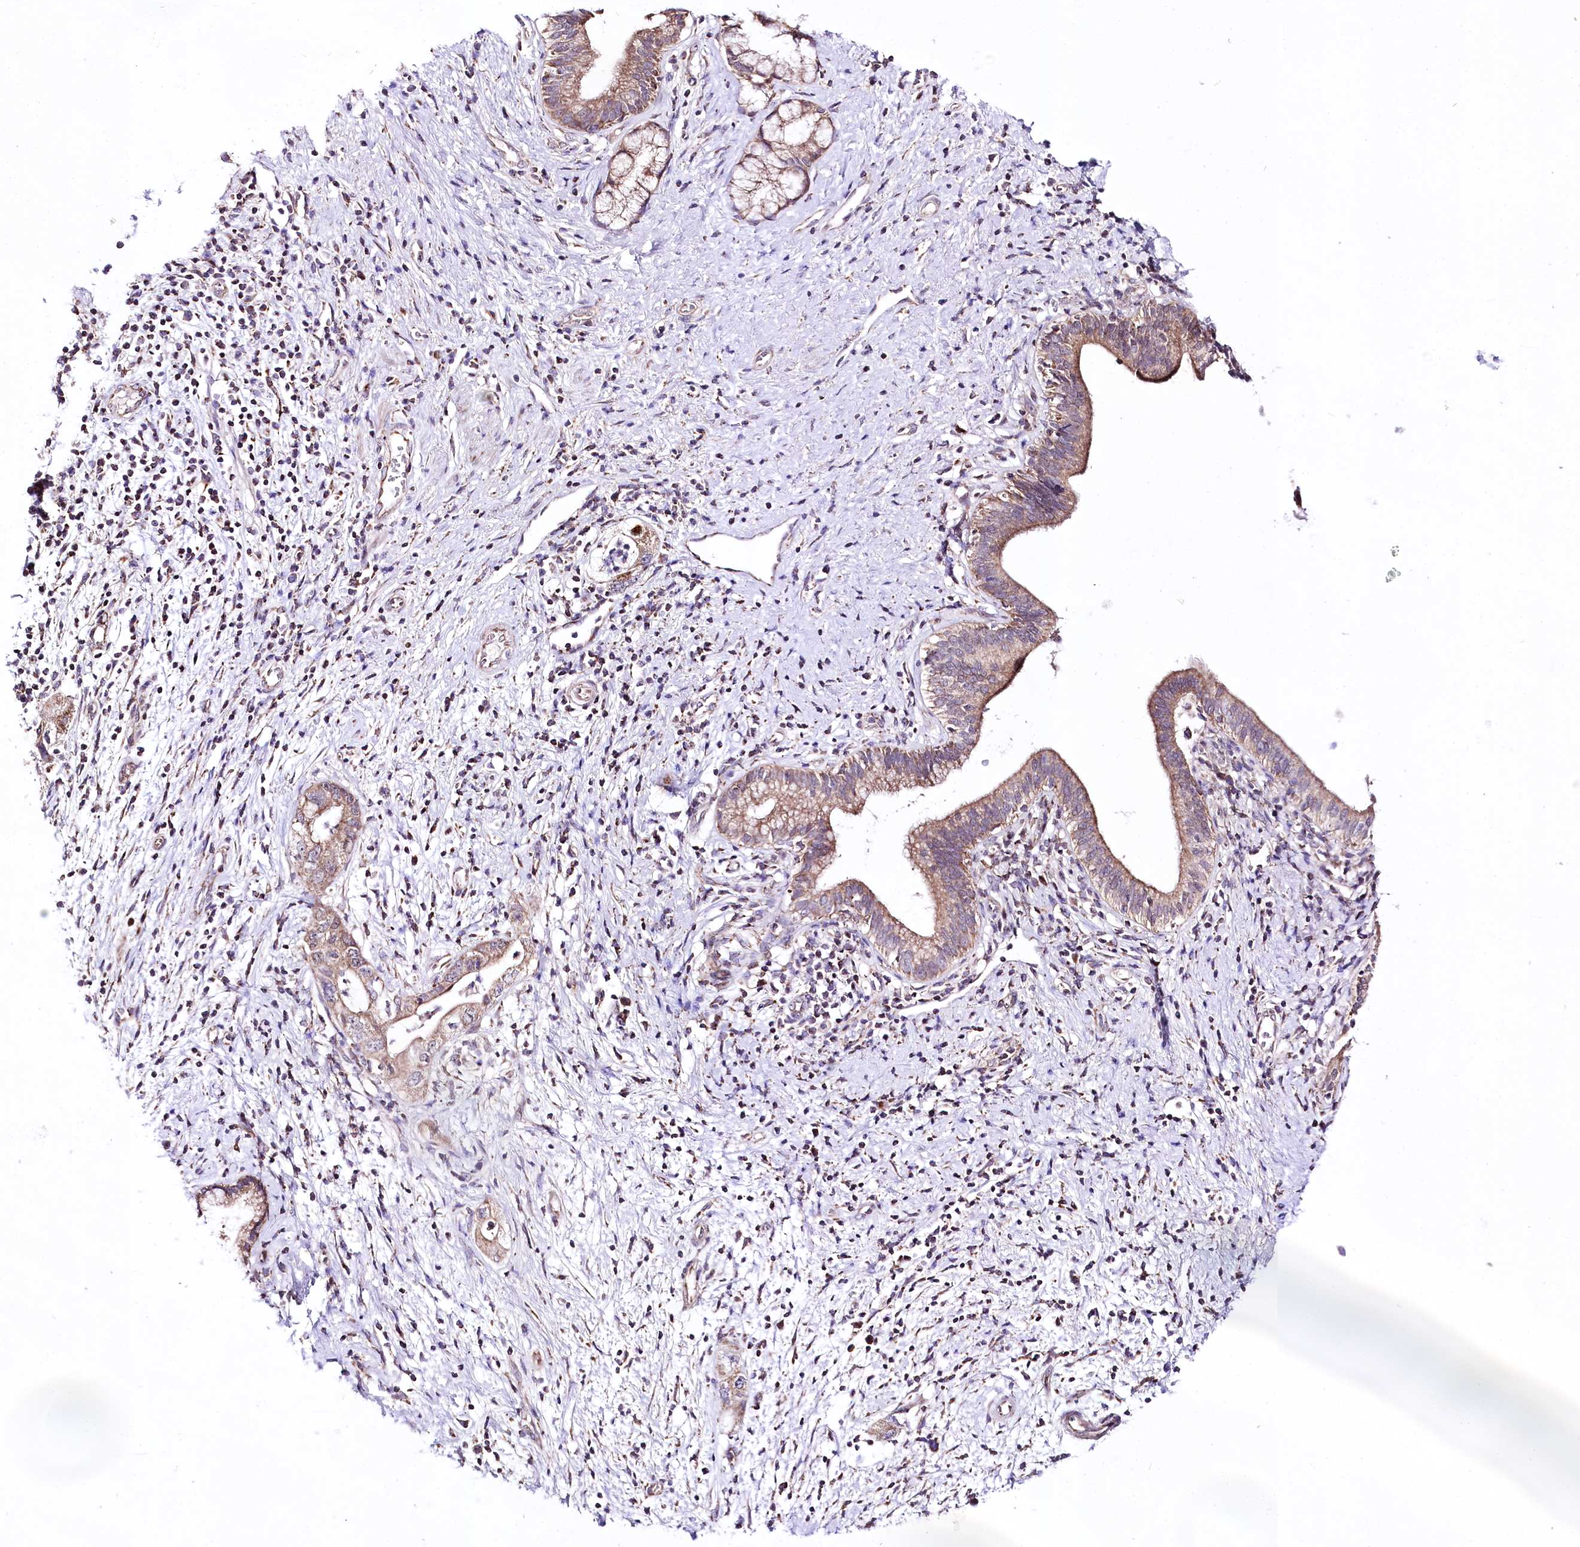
{"staining": {"intensity": "moderate", "quantity": "<25%", "location": "cytoplasmic/membranous"}, "tissue": "pancreatic cancer", "cell_type": "Tumor cells", "image_type": "cancer", "snomed": [{"axis": "morphology", "description": "Adenocarcinoma, NOS"}, {"axis": "topography", "description": "Pancreas"}], "caption": "Pancreatic cancer (adenocarcinoma) stained for a protein shows moderate cytoplasmic/membranous positivity in tumor cells. (Stains: DAB (3,3'-diaminobenzidine) in brown, nuclei in blue, Microscopy: brightfield microscopy at high magnification).", "gene": "ATE1", "patient": {"sex": "female", "age": 73}}